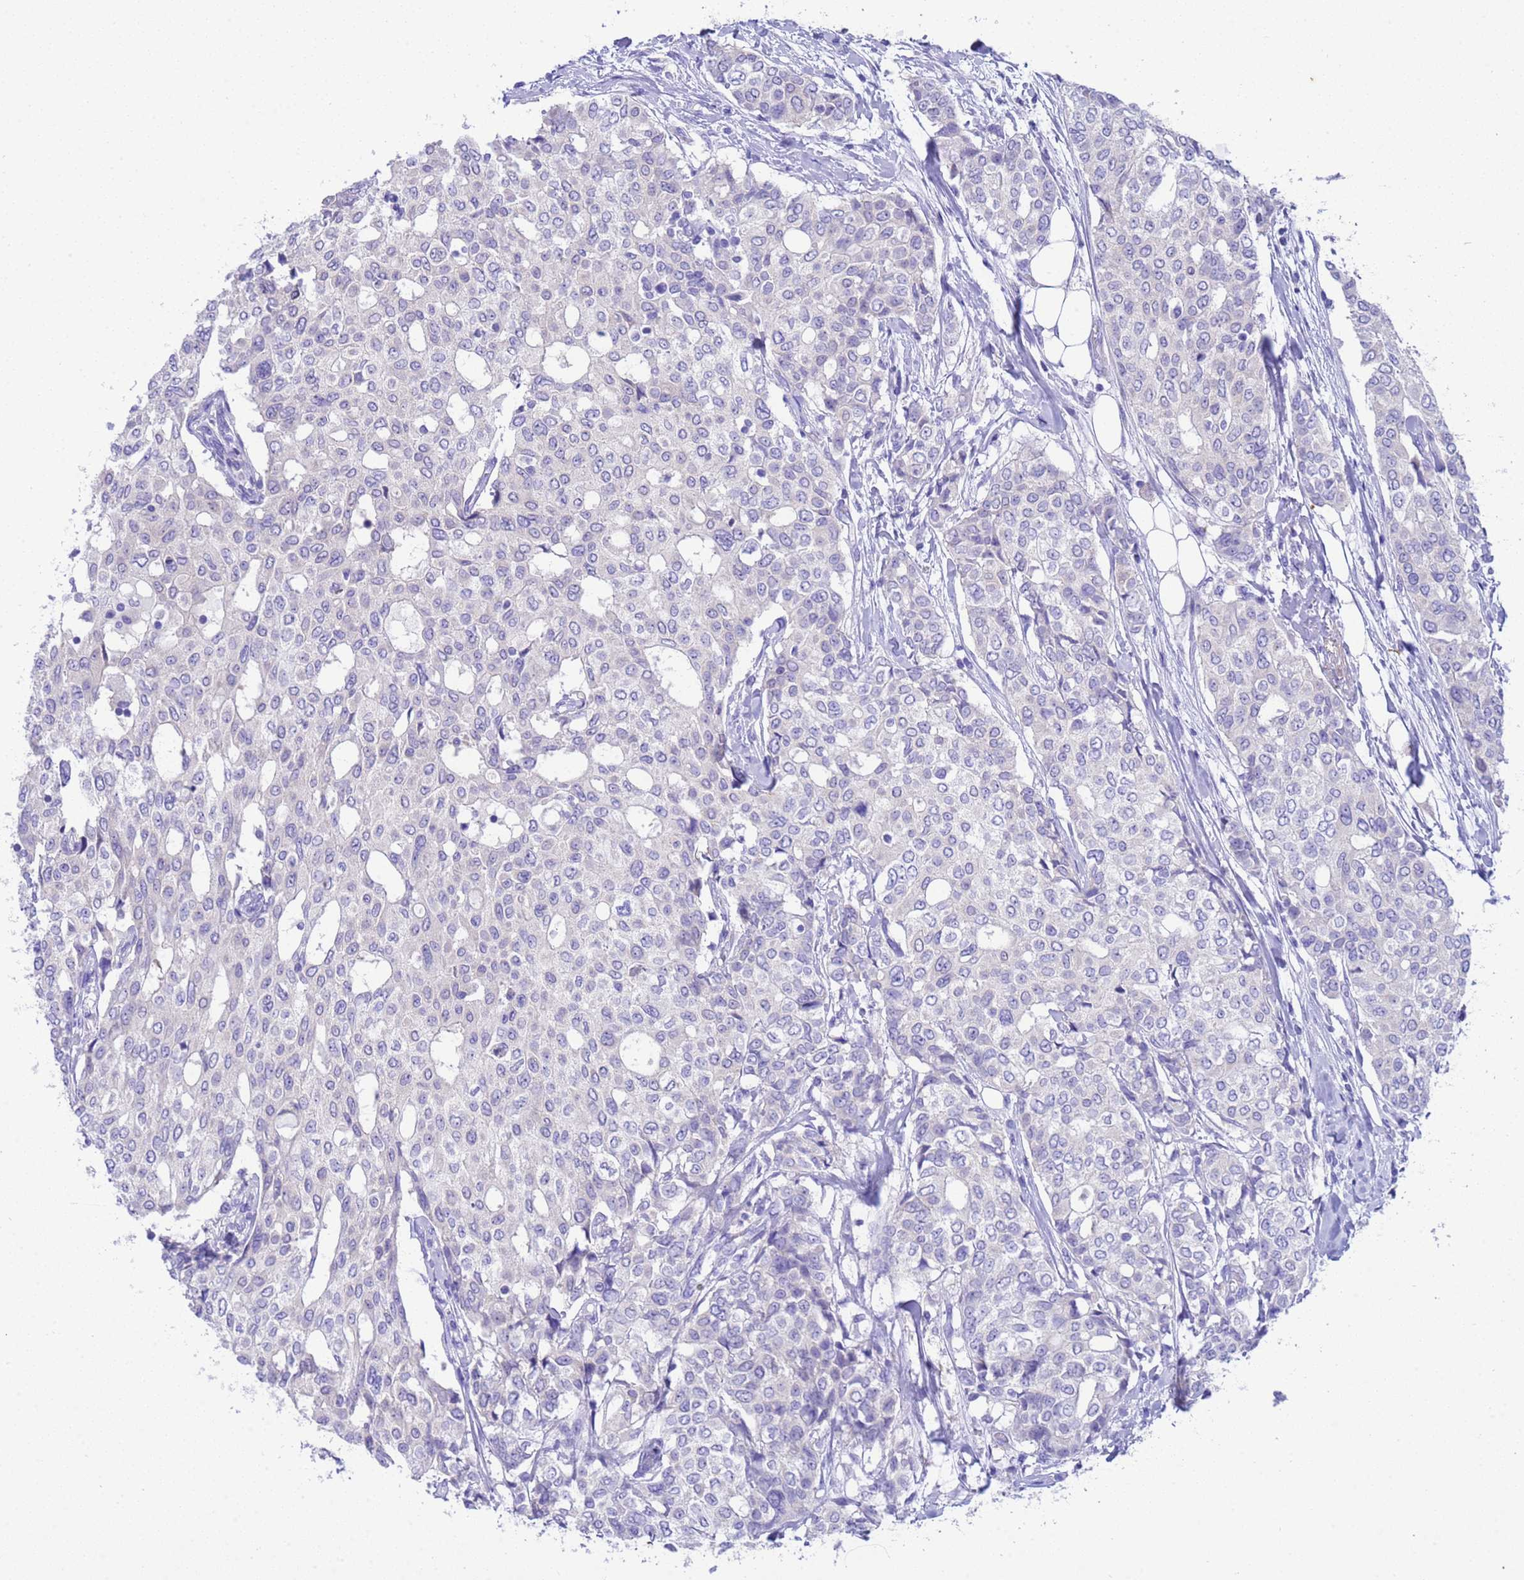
{"staining": {"intensity": "negative", "quantity": "none", "location": "none"}, "tissue": "breast cancer", "cell_type": "Tumor cells", "image_type": "cancer", "snomed": [{"axis": "morphology", "description": "Lobular carcinoma"}, {"axis": "topography", "description": "Breast"}], "caption": "DAB (3,3'-diaminobenzidine) immunohistochemical staining of human breast cancer (lobular carcinoma) displays no significant expression in tumor cells.", "gene": "USP38", "patient": {"sex": "female", "age": 51}}